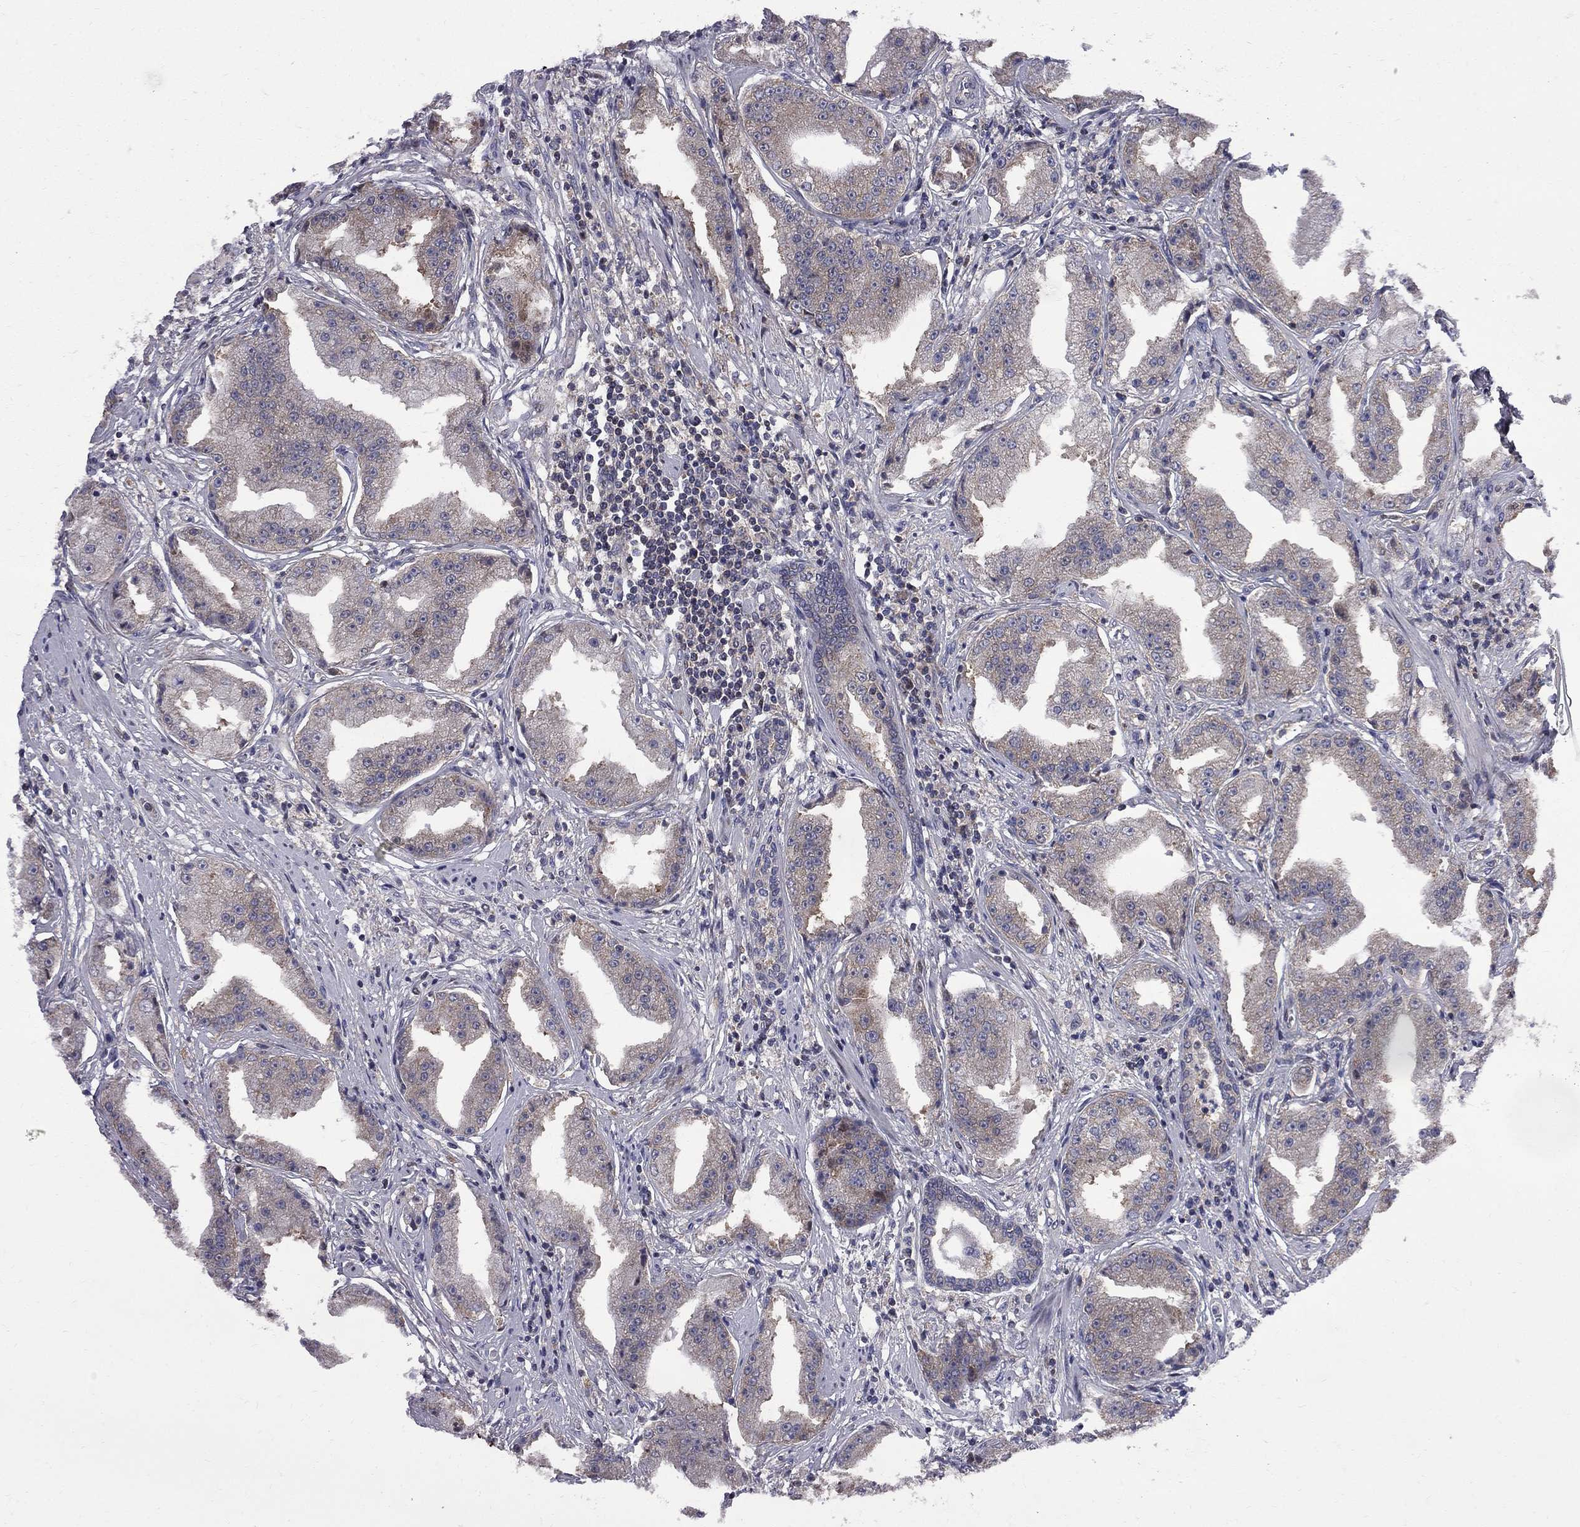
{"staining": {"intensity": "moderate", "quantity": "25%-75%", "location": "cytoplasmic/membranous"}, "tissue": "prostate cancer", "cell_type": "Tumor cells", "image_type": "cancer", "snomed": [{"axis": "morphology", "description": "Adenocarcinoma, Low grade"}, {"axis": "topography", "description": "Prostate"}], "caption": "Immunohistochemistry (IHC) (DAB (3,3'-diaminobenzidine)) staining of prostate adenocarcinoma (low-grade) displays moderate cytoplasmic/membranous protein staining in about 25%-75% of tumor cells. The staining is performed using DAB (3,3'-diaminobenzidine) brown chromogen to label protein expression. The nuclei are counter-stained blue using hematoxylin.", "gene": "CNOT11", "patient": {"sex": "male", "age": 62}}